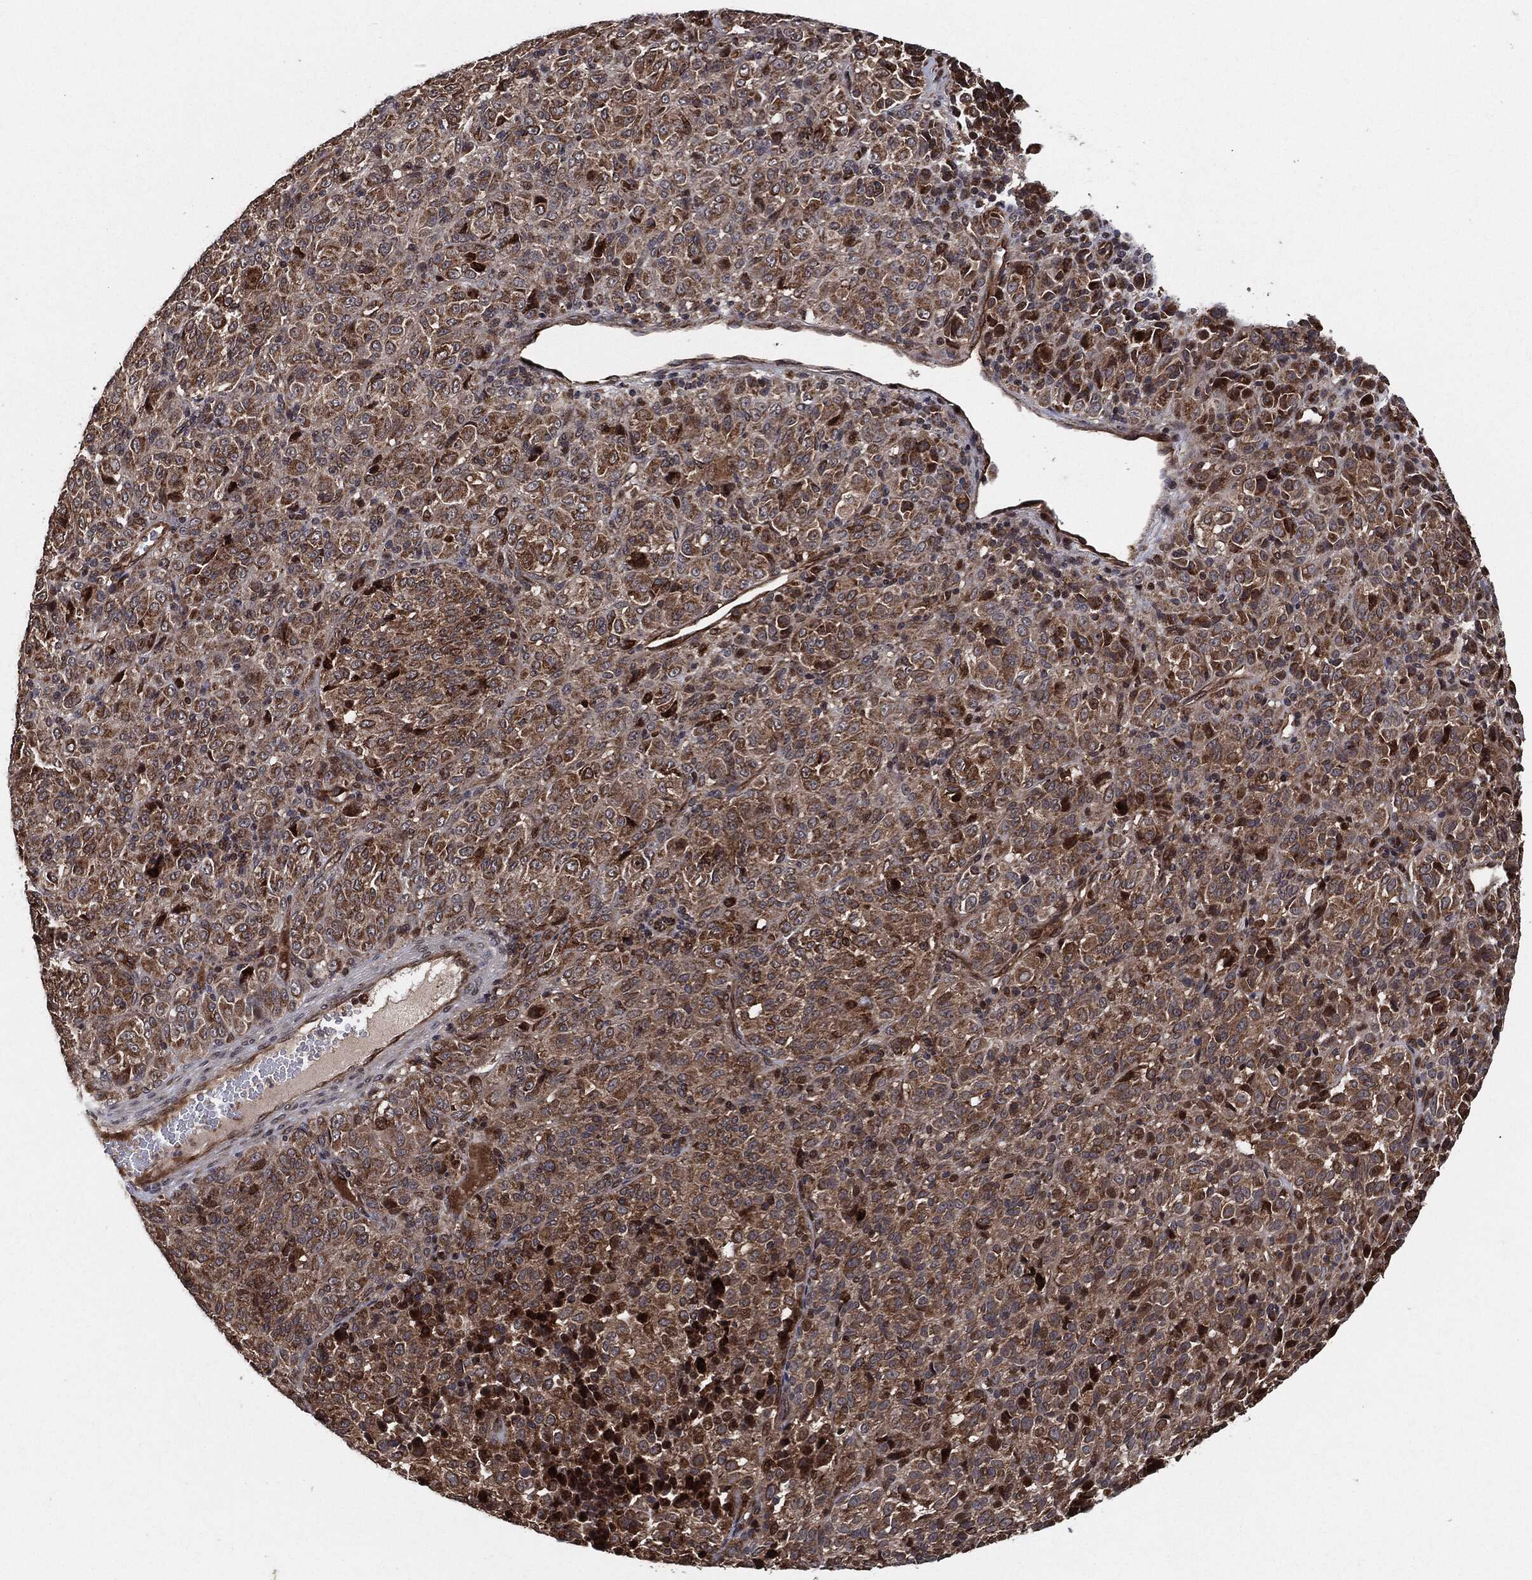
{"staining": {"intensity": "strong", "quantity": ">75%", "location": "cytoplasmic/membranous"}, "tissue": "melanoma", "cell_type": "Tumor cells", "image_type": "cancer", "snomed": [{"axis": "morphology", "description": "Malignant melanoma, Metastatic site"}, {"axis": "topography", "description": "Brain"}], "caption": "A brown stain highlights strong cytoplasmic/membranous expression of a protein in melanoma tumor cells.", "gene": "BCAR1", "patient": {"sex": "female", "age": 56}}